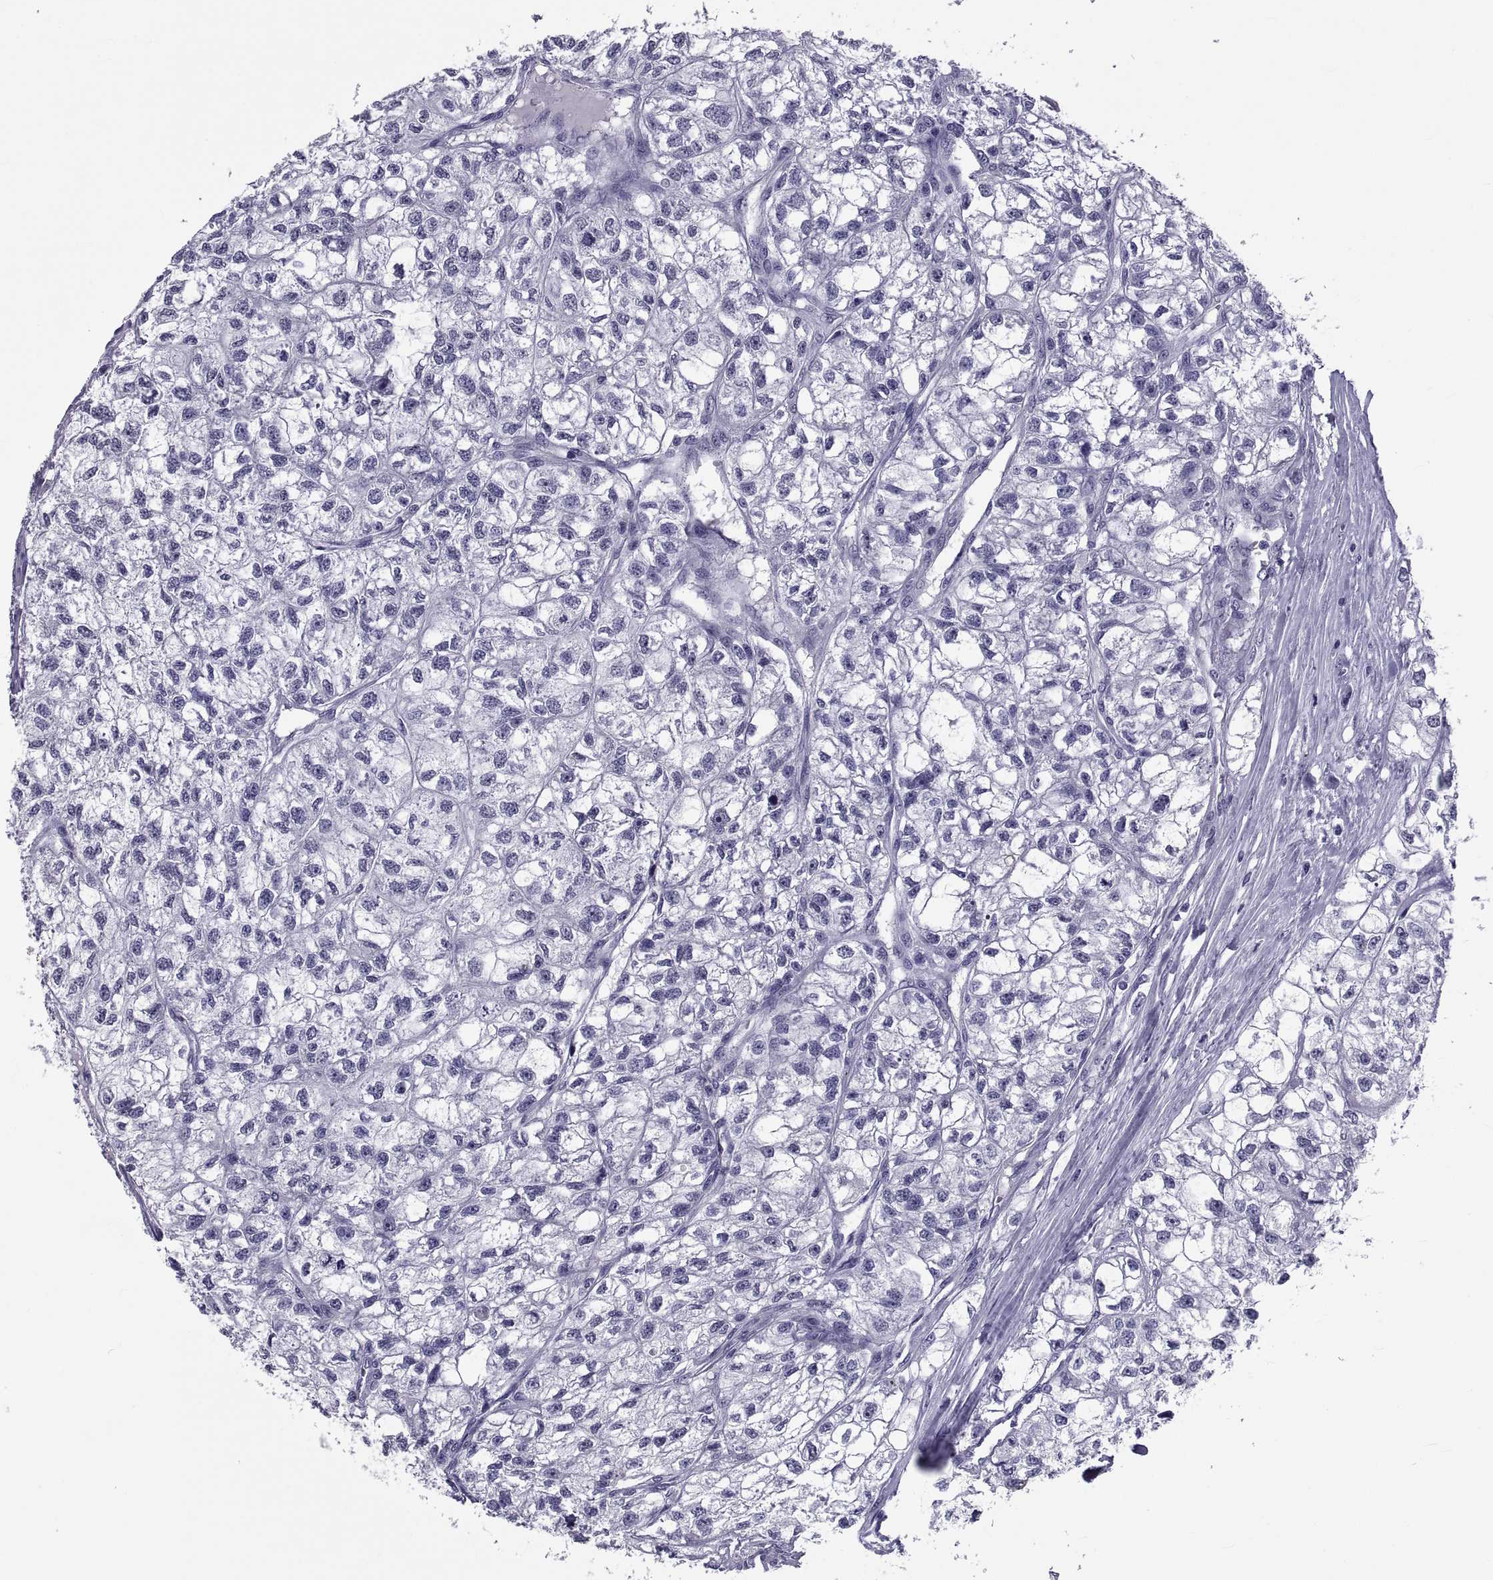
{"staining": {"intensity": "negative", "quantity": "none", "location": "none"}, "tissue": "renal cancer", "cell_type": "Tumor cells", "image_type": "cancer", "snomed": [{"axis": "morphology", "description": "Adenocarcinoma, NOS"}, {"axis": "topography", "description": "Kidney"}], "caption": "Tumor cells show no significant positivity in renal cancer.", "gene": "TGFBR3L", "patient": {"sex": "male", "age": 56}}